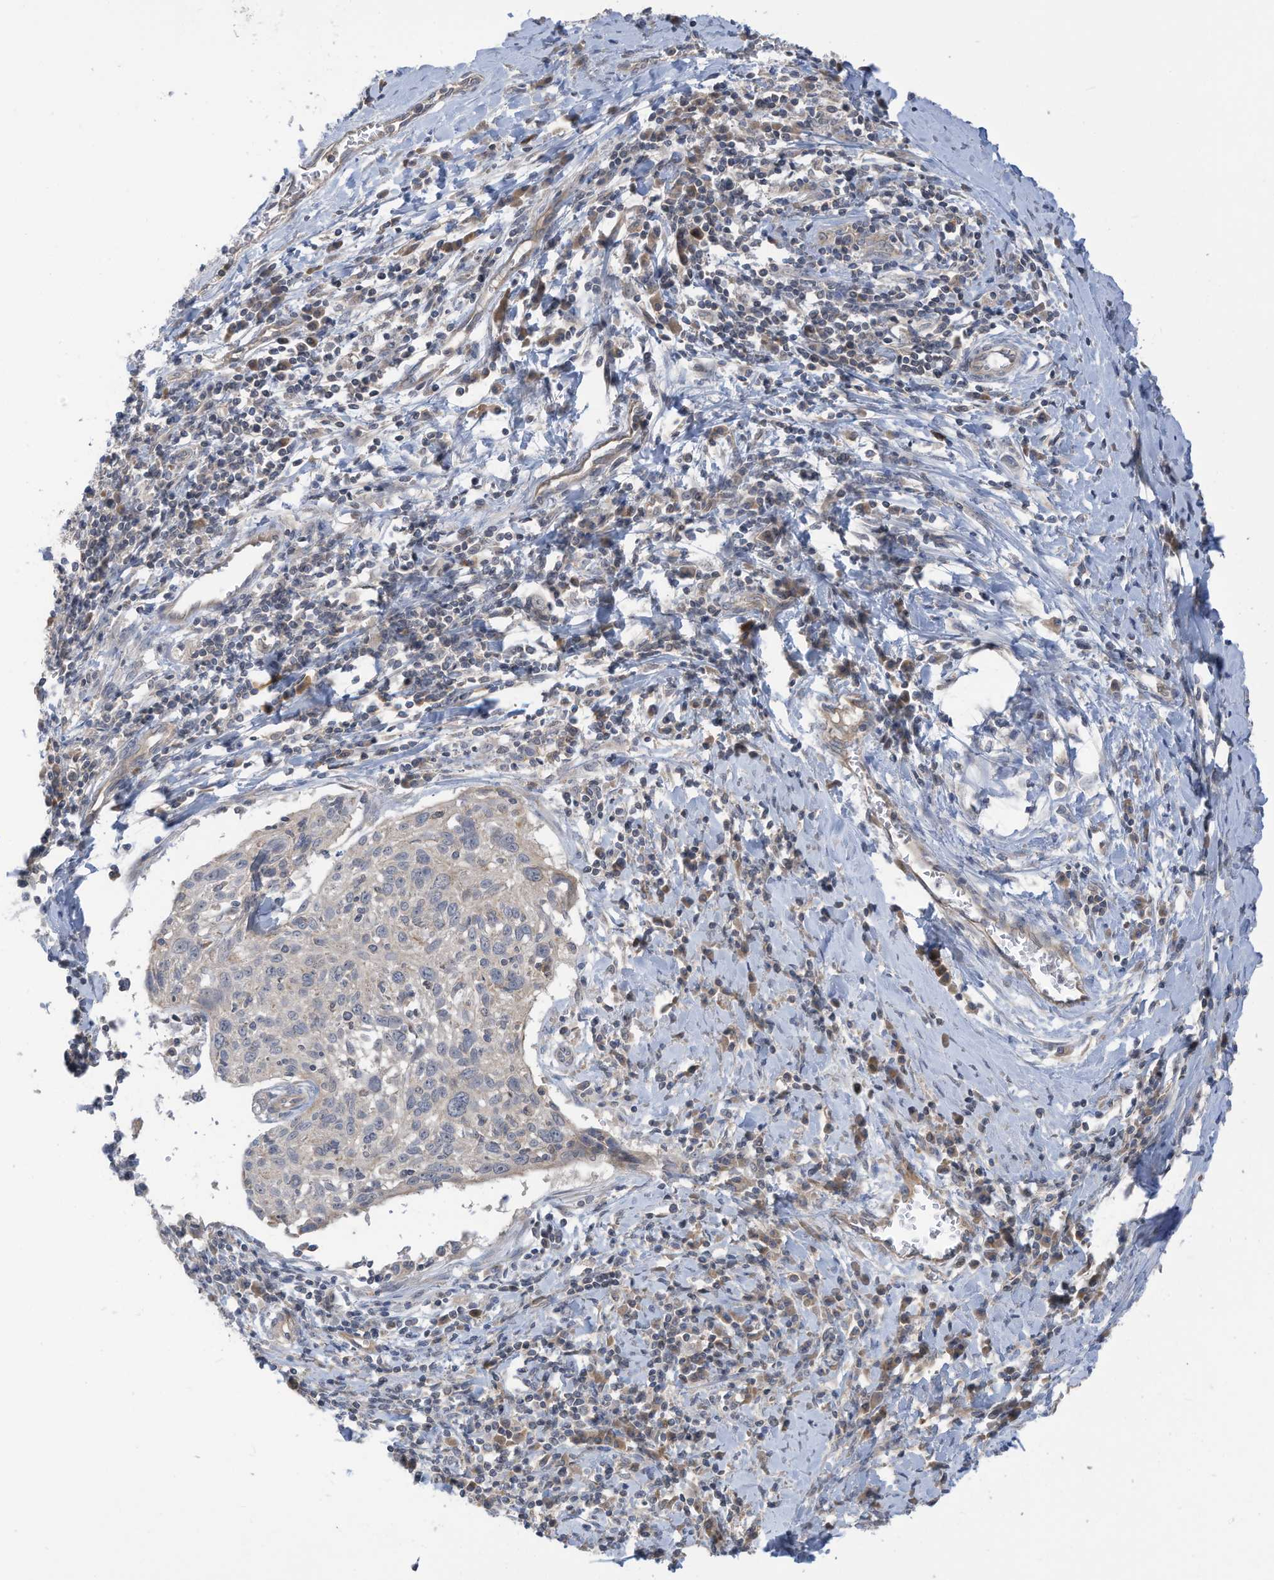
{"staining": {"intensity": "negative", "quantity": "none", "location": "none"}, "tissue": "cervical cancer", "cell_type": "Tumor cells", "image_type": "cancer", "snomed": [{"axis": "morphology", "description": "Squamous cell carcinoma, NOS"}, {"axis": "topography", "description": "Cervix"}], "caption": "Tumor cells show no significant staining in cervical squamous cell carcinoma. (DAB (3,3'-diaminobenzidine) IHC with hematoxylin counter stain).", "gene": "SCGB1D2", "patient": {"sex": "female", "age": 51}}